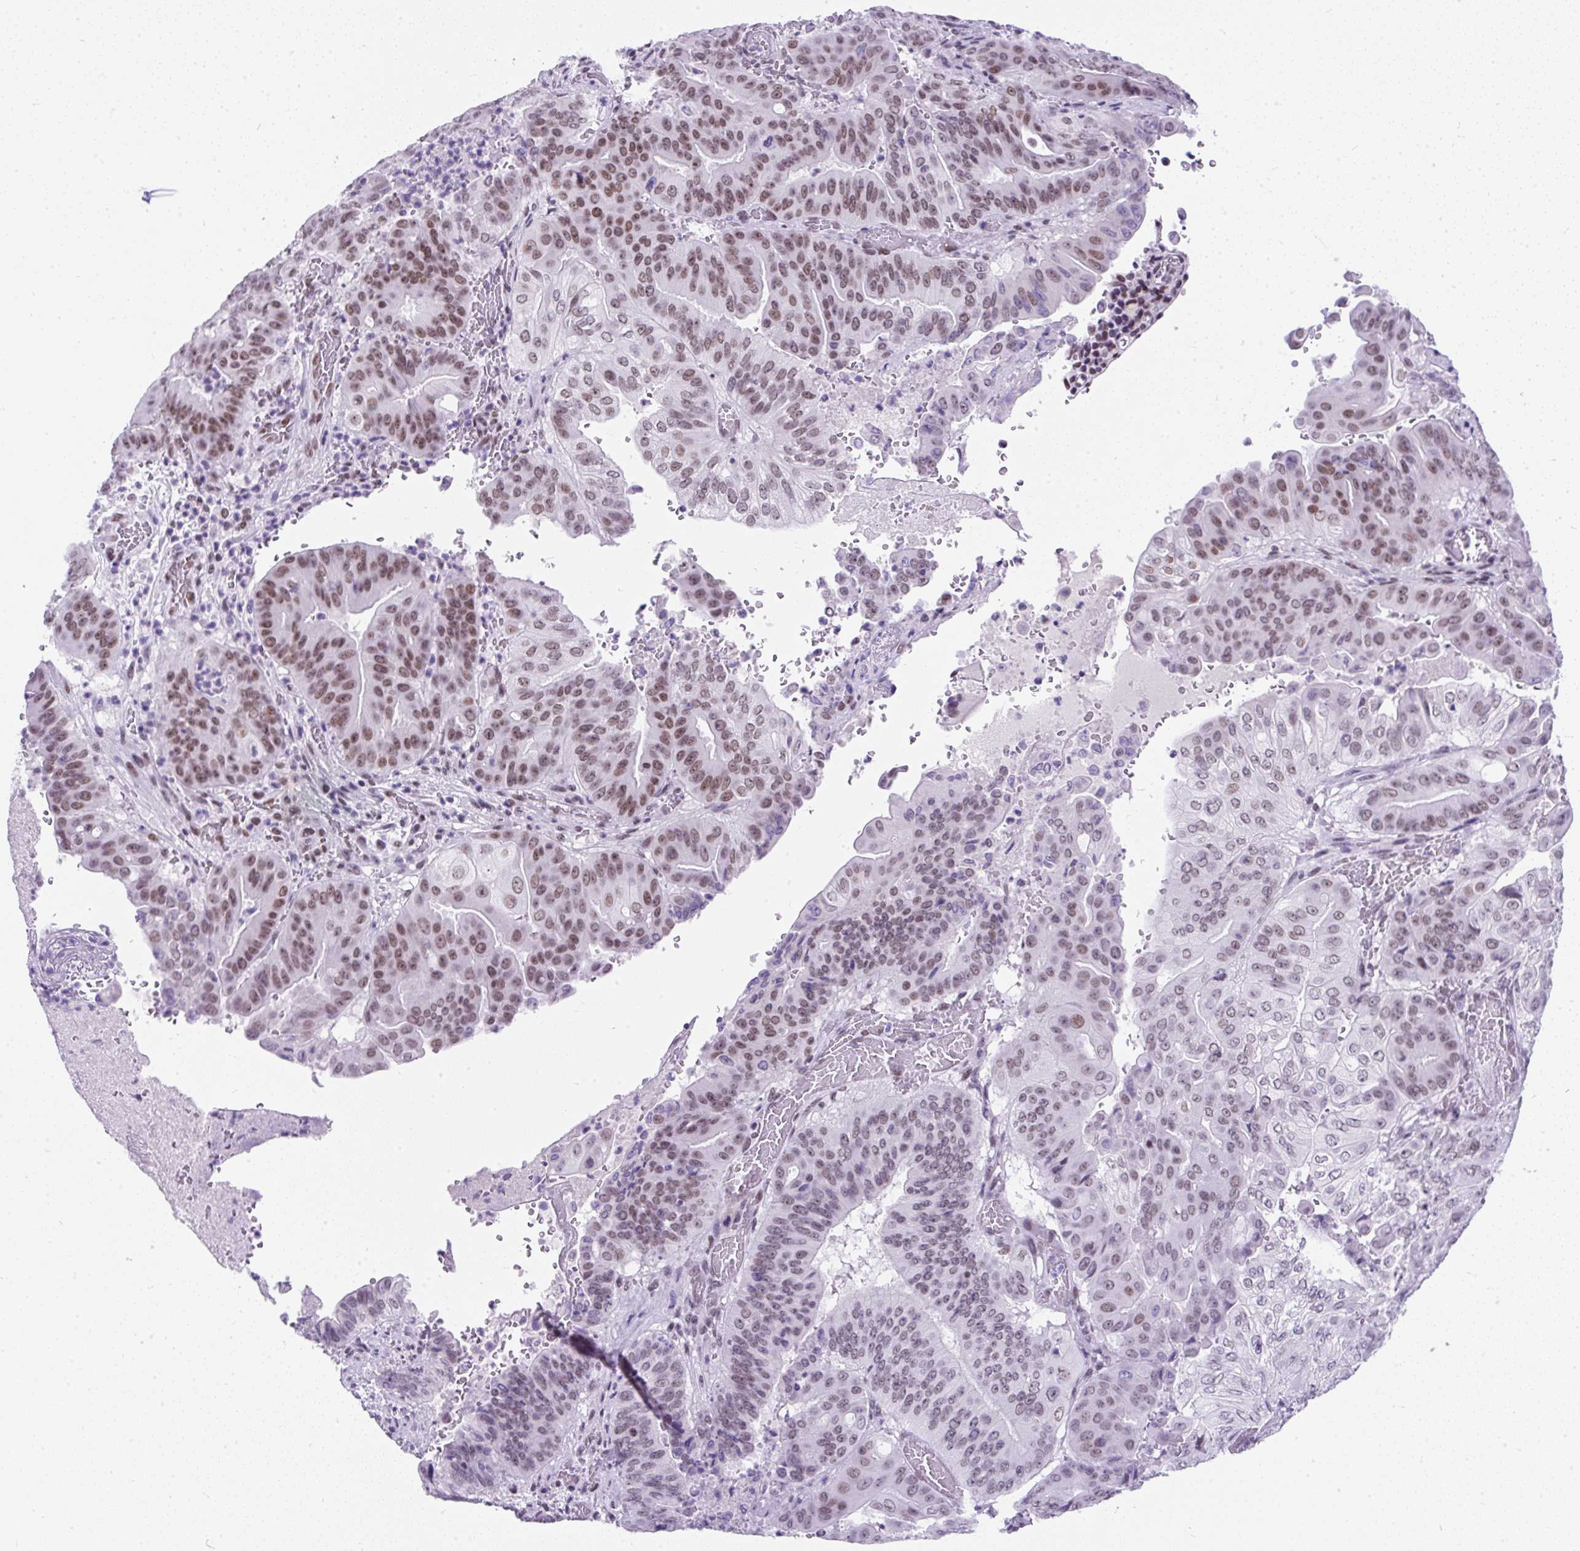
{"staining": {"intensity": "moderate", "quantity": "25%-75%", "location": "nuclear"}, "tissue": "pancreatic cancer", "cell_type": "Tumor cells", "image_type": "cancer", "snomed": [{"axis": "morphology", "description": "Adenocarcinoma, NOS"}, {"axis": "topography", "description": "Pancreas"}], "caption": "Moderate nuclear positivity for a protein is present in about 25%-75% of tumor cells of adenocarcinoma (pancreatic) using immunohistochemistry (IHC).", "gene": "PLCXD2", "patient": {"sex": "female", "age": 77}}